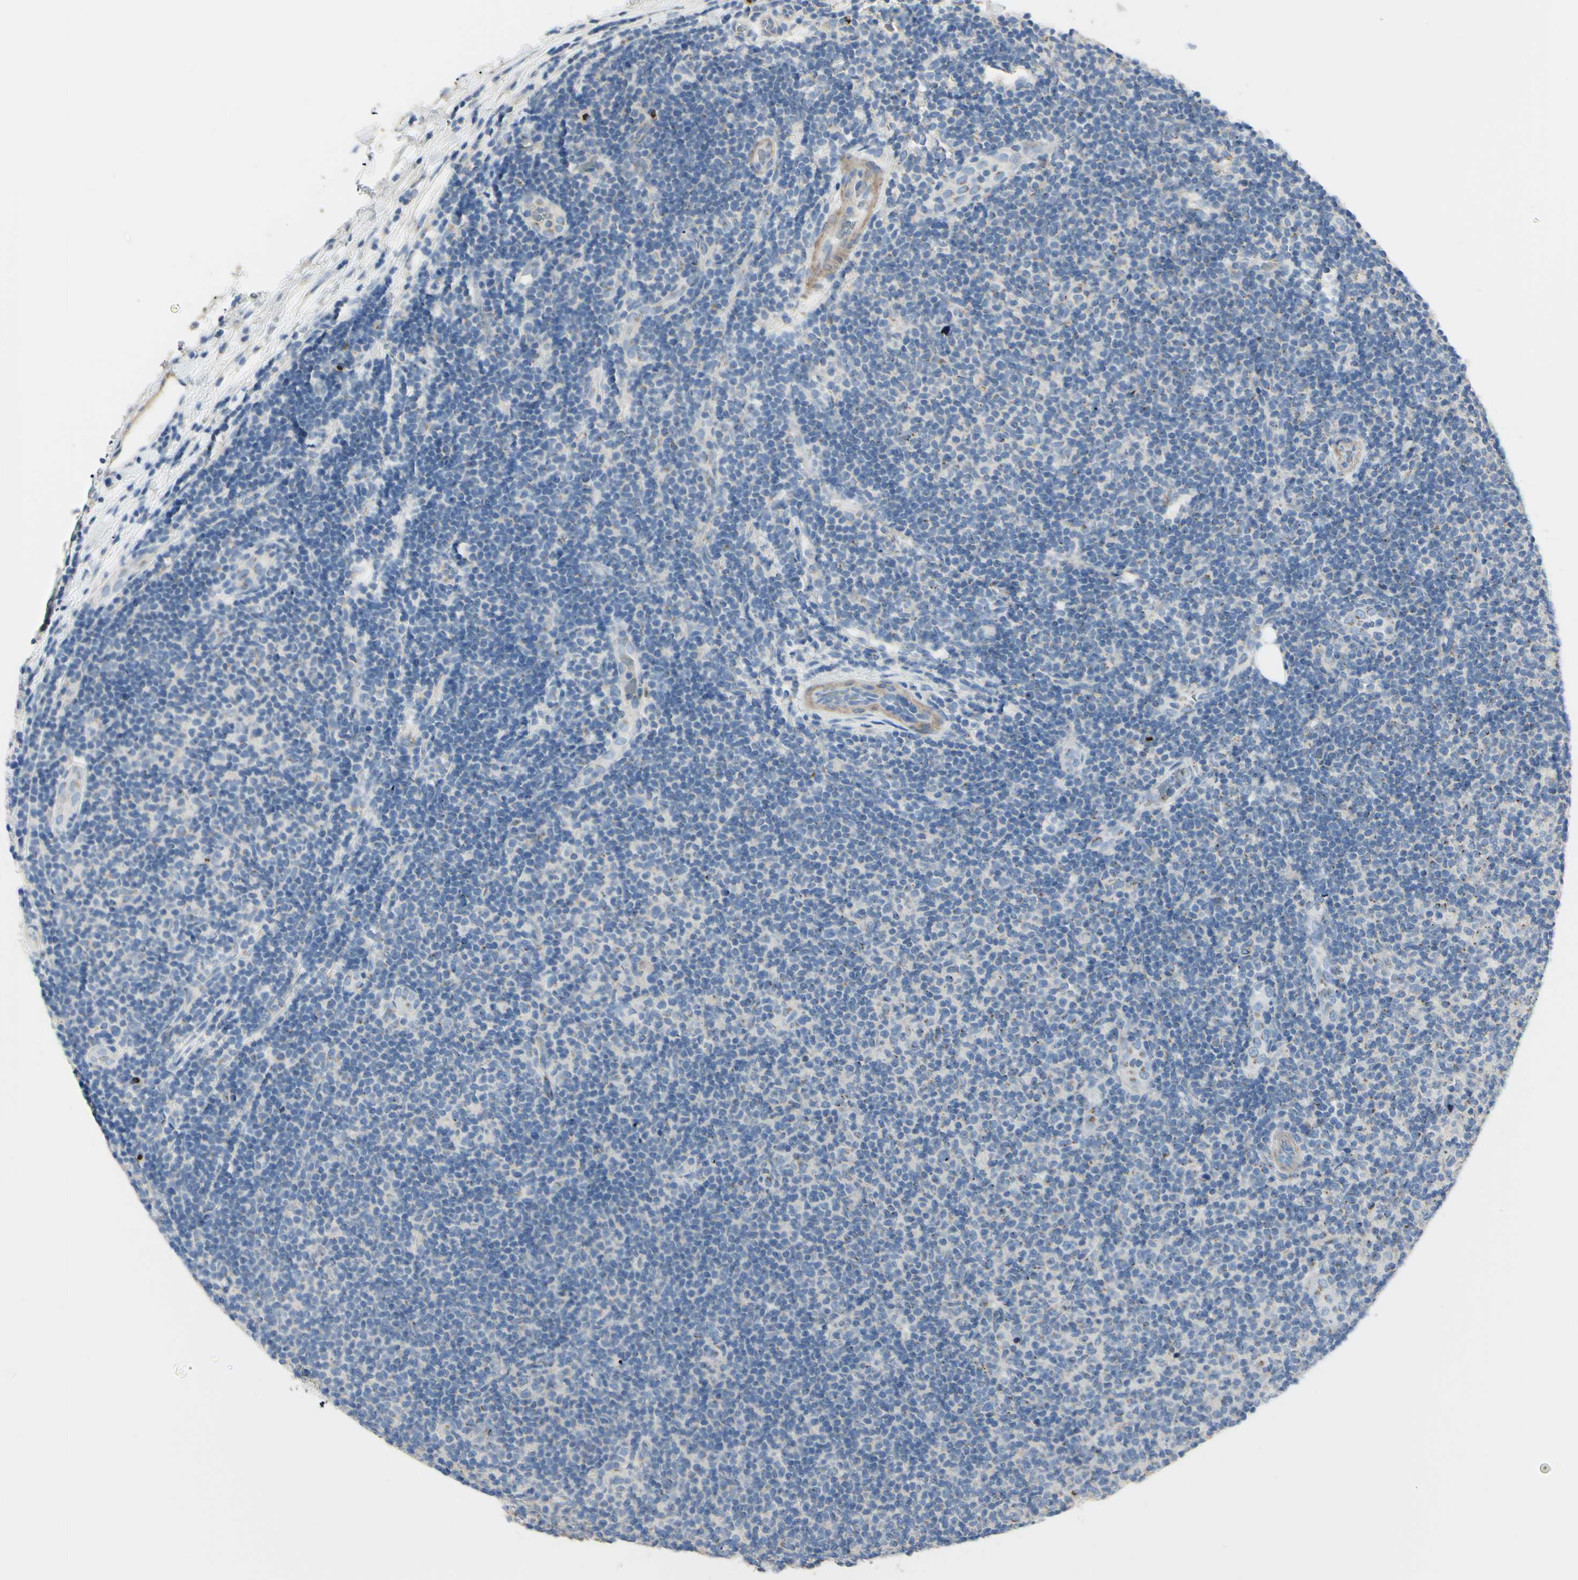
{"staining": {"intensity": "negative", "quantity": "none", "location": "none"}, "tissue": "lymphoma", "cell_type": "Tumor cells", "image_type": "cancer", "snomed": [{"axis": "morphology", "description": "Malignant lymphoma, non-Hodgkin's type, Low grade"}, {"axis": "topography", "description": "Lymph node"}], "caption": "High magnification brightfield microscopy of low-grade malignant lymphoma, non-Hodgkin's type stained with DAB (3,3'-diaminobenzidine) (brown) and counterstained with hematoxylin (blue): tumor cells show no significant expression.", "gene": "B4GALT3", "patient": {"sex": "male", "age": 83}}